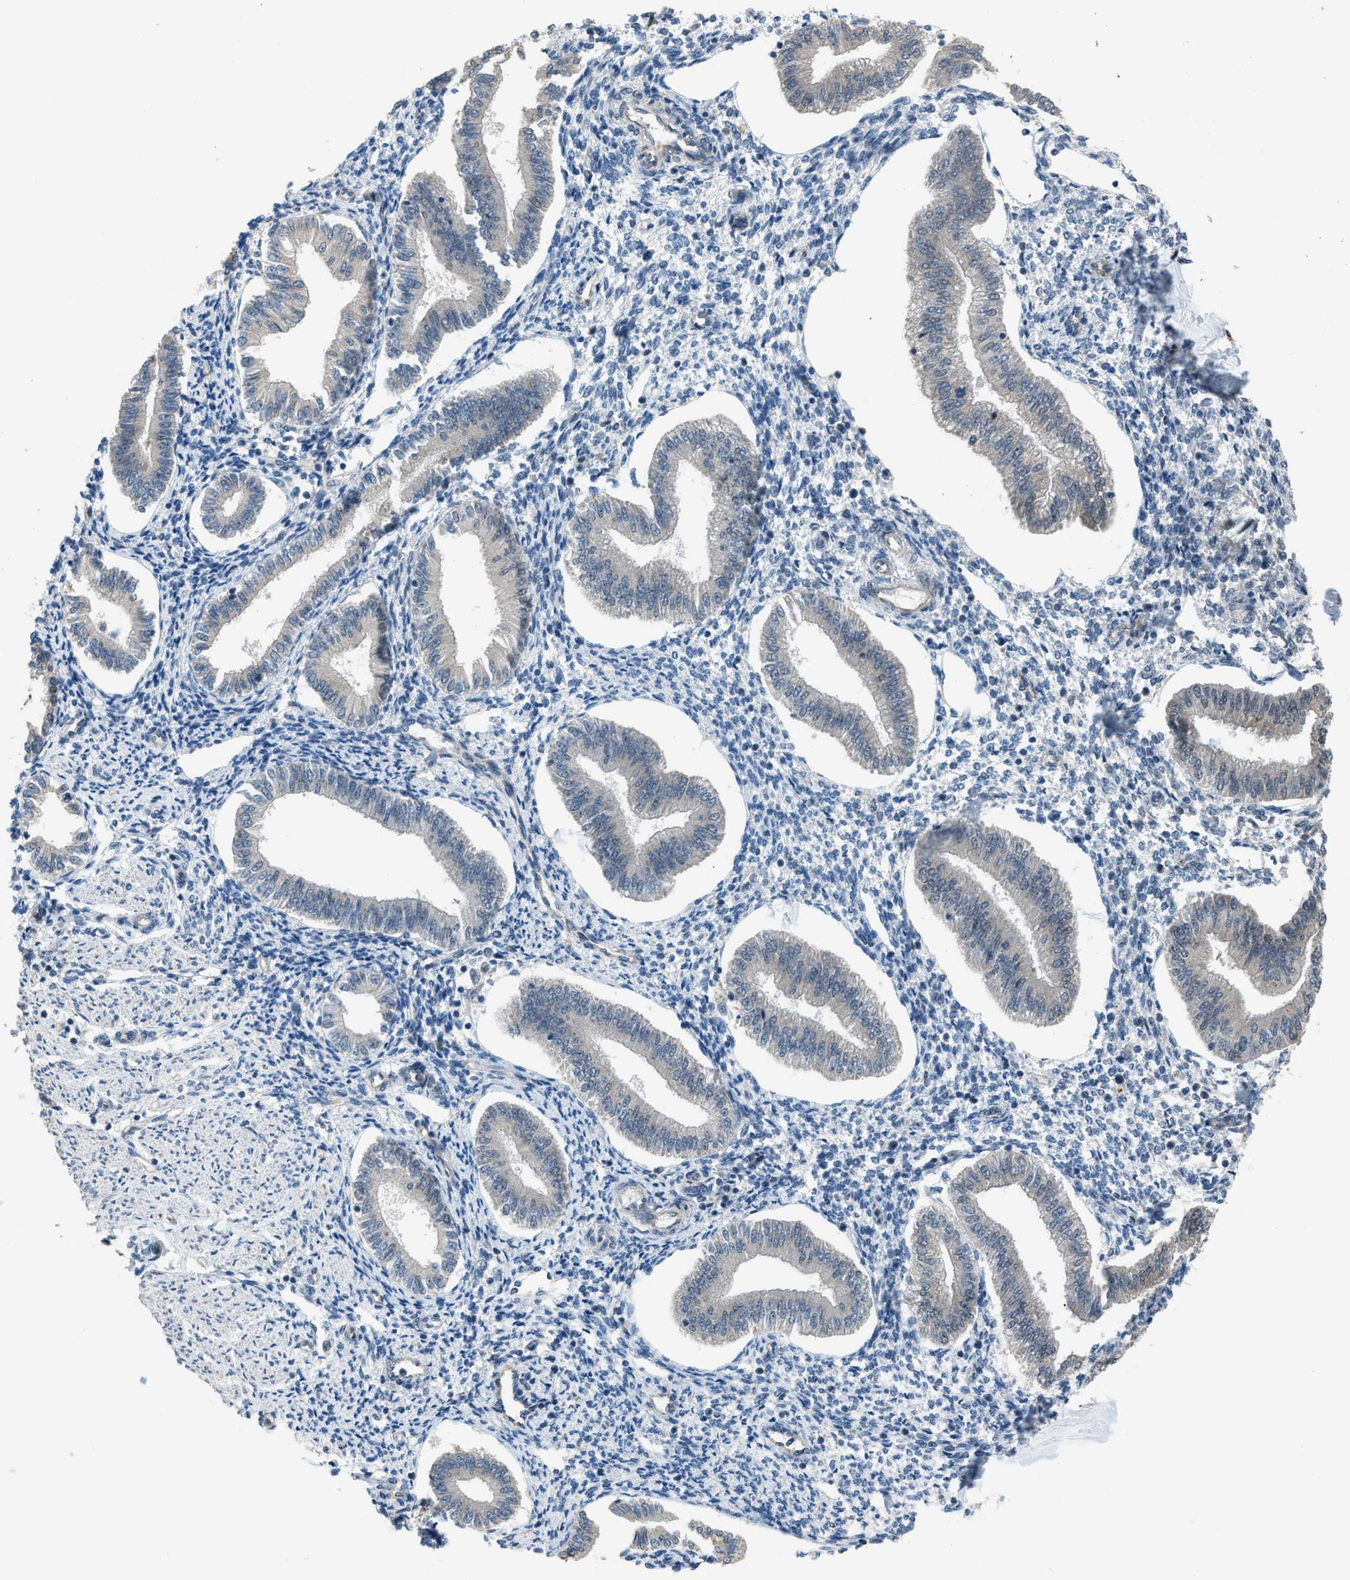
{"staining": {"intensity": "moderate", "quantity": "<25%", "location": "cytoplasmic/membranous"}, "tissue": "endometrium", "cell_type": "Cells in endometrial stroma", "image_type": "normal", "snomed": [{"axis": "morphology", "description": "Normal tissue, NOS"}, {"axis": "topography", "description": "Endometrium"}], "caption": "Human endometrium stained for a protein (brown) shows moderate cytoplasmic/membranous positive positivity in approximately <25% of cells in endometrial stroma.", "gene": "KPNA6", "patient": {"sex": "female", "age": 50}}